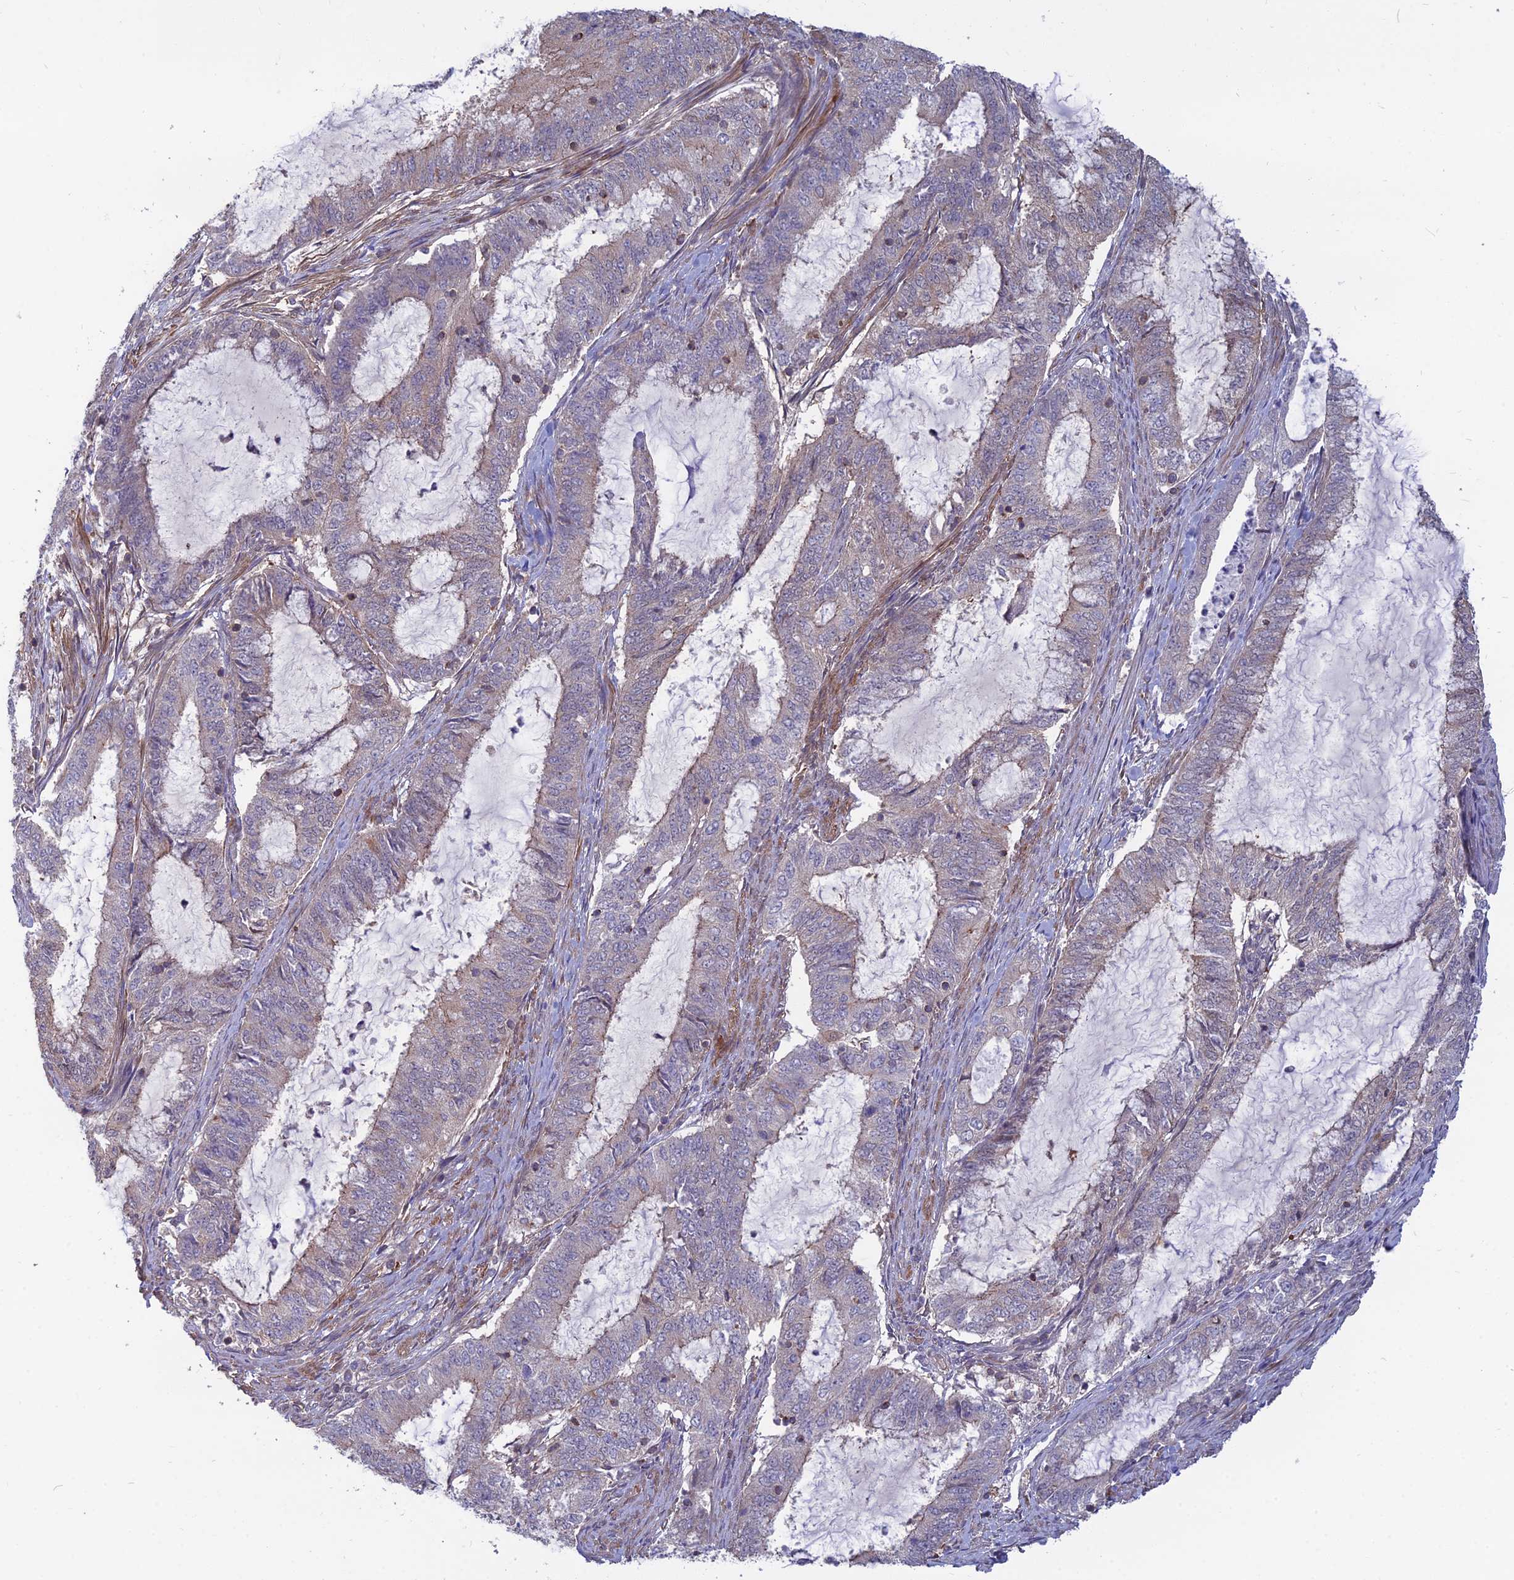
{"staining": {"intensity": "weak", "quantity": "<25%", "location": "cytoplasmic/membranous"}, "tissue": "endometrial cancer", "cell_type": "Tumor cells", "image_type": "cancer", "snomed": [{"axis": "morphology", "description": "Adenocarcinoma, NOS"}, {"axis": "topography", "description": "Endometrium"}], "caption": "Immunohistochemistry (IHC) of adenocarcinoma (endometrial) exhibits no staining in tumor cells. (Brightfield microscopy of DAB immunohistochemistry at high magnification).", "gene": "OPA3", "patient": {"sex": "female", "age": 51}}